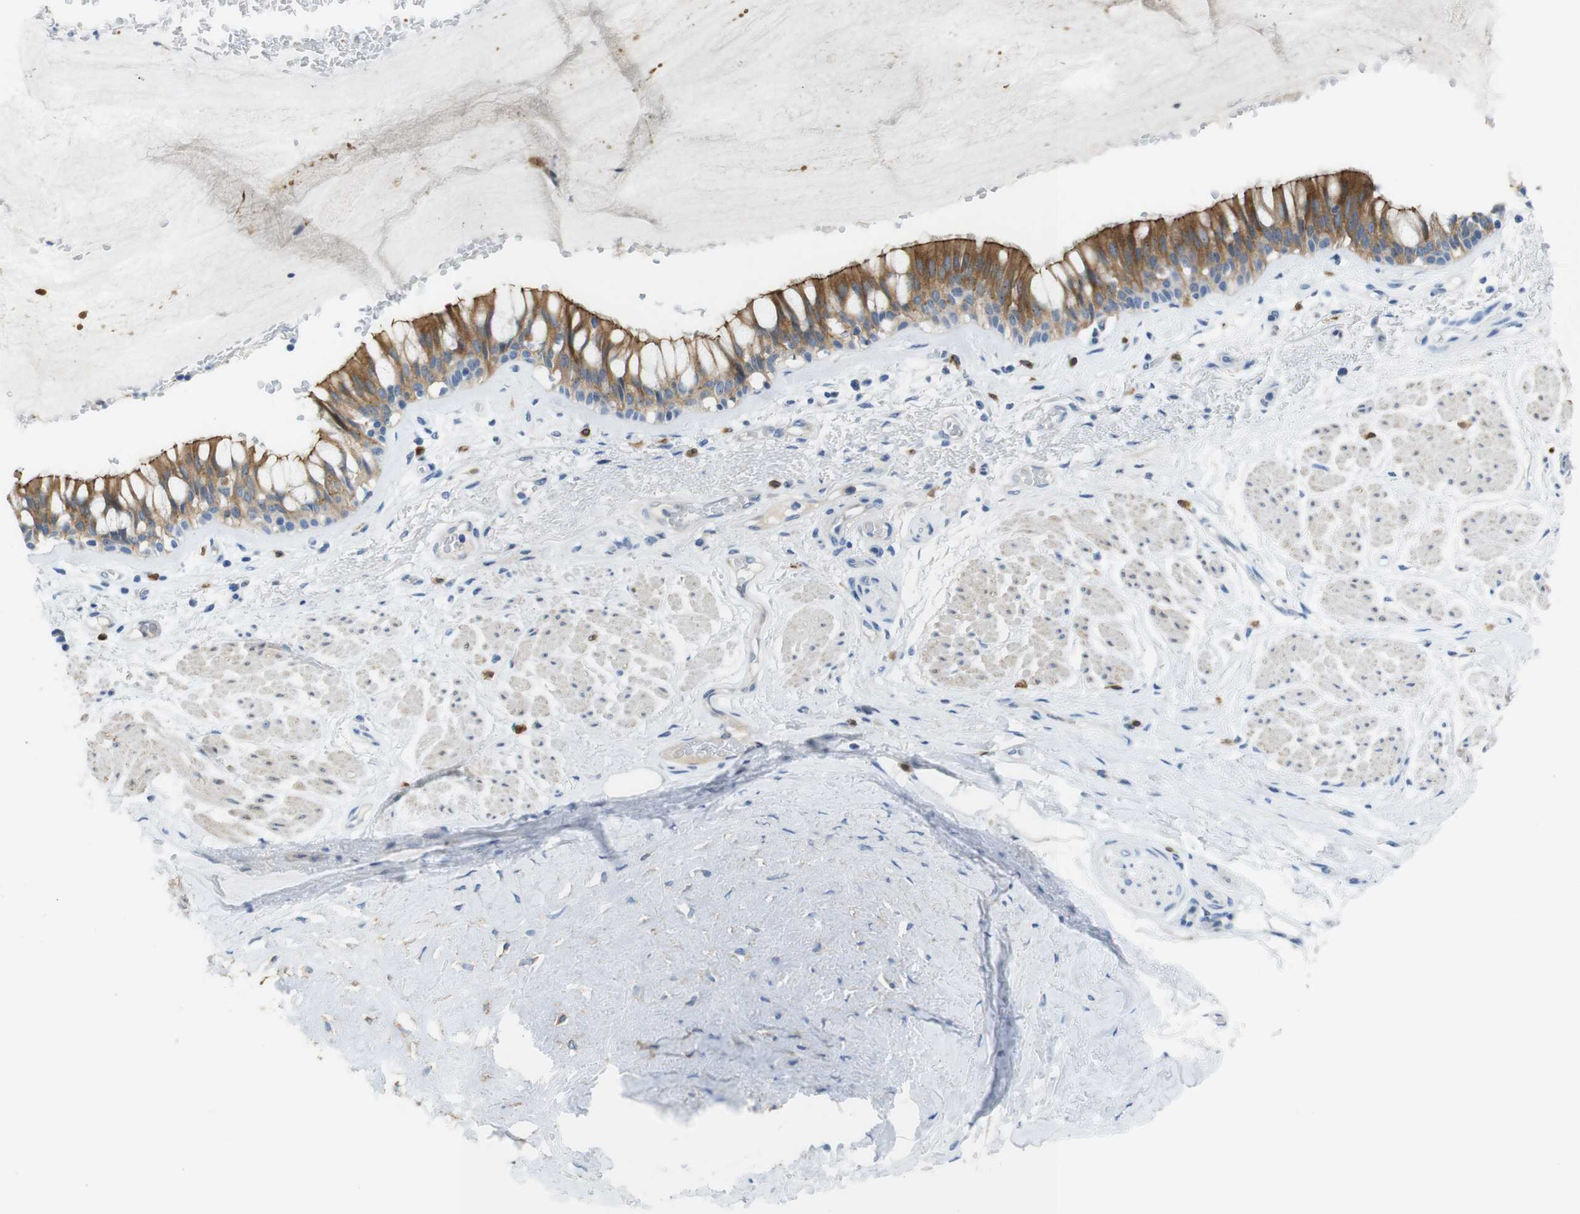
{"staining": {"intensity": "moderate", "quantity": ">75%", "location": "cytoplasmic/membranous"}, "tissue": "bronchus", "cell_type": "Respiratory epithelial cells", "image_type": "normal", "snomed": [{"axis": "morphology", "description": "Normal tissue, NOS"}, {"axis": "topography", "description": "Bronchus"}], "caption": "High-magnification brightfield microscopy of unremarkable bronchus stained with DAB (brown) and counterstained with hematoxylin (blue). respiratory epithelial cells exhibit moderate cytoplasmic/membranous staining is appreciated in approximately>75% of cells.", "gene": "TJP3", "patient": {"sex": "male", "age": 66}}